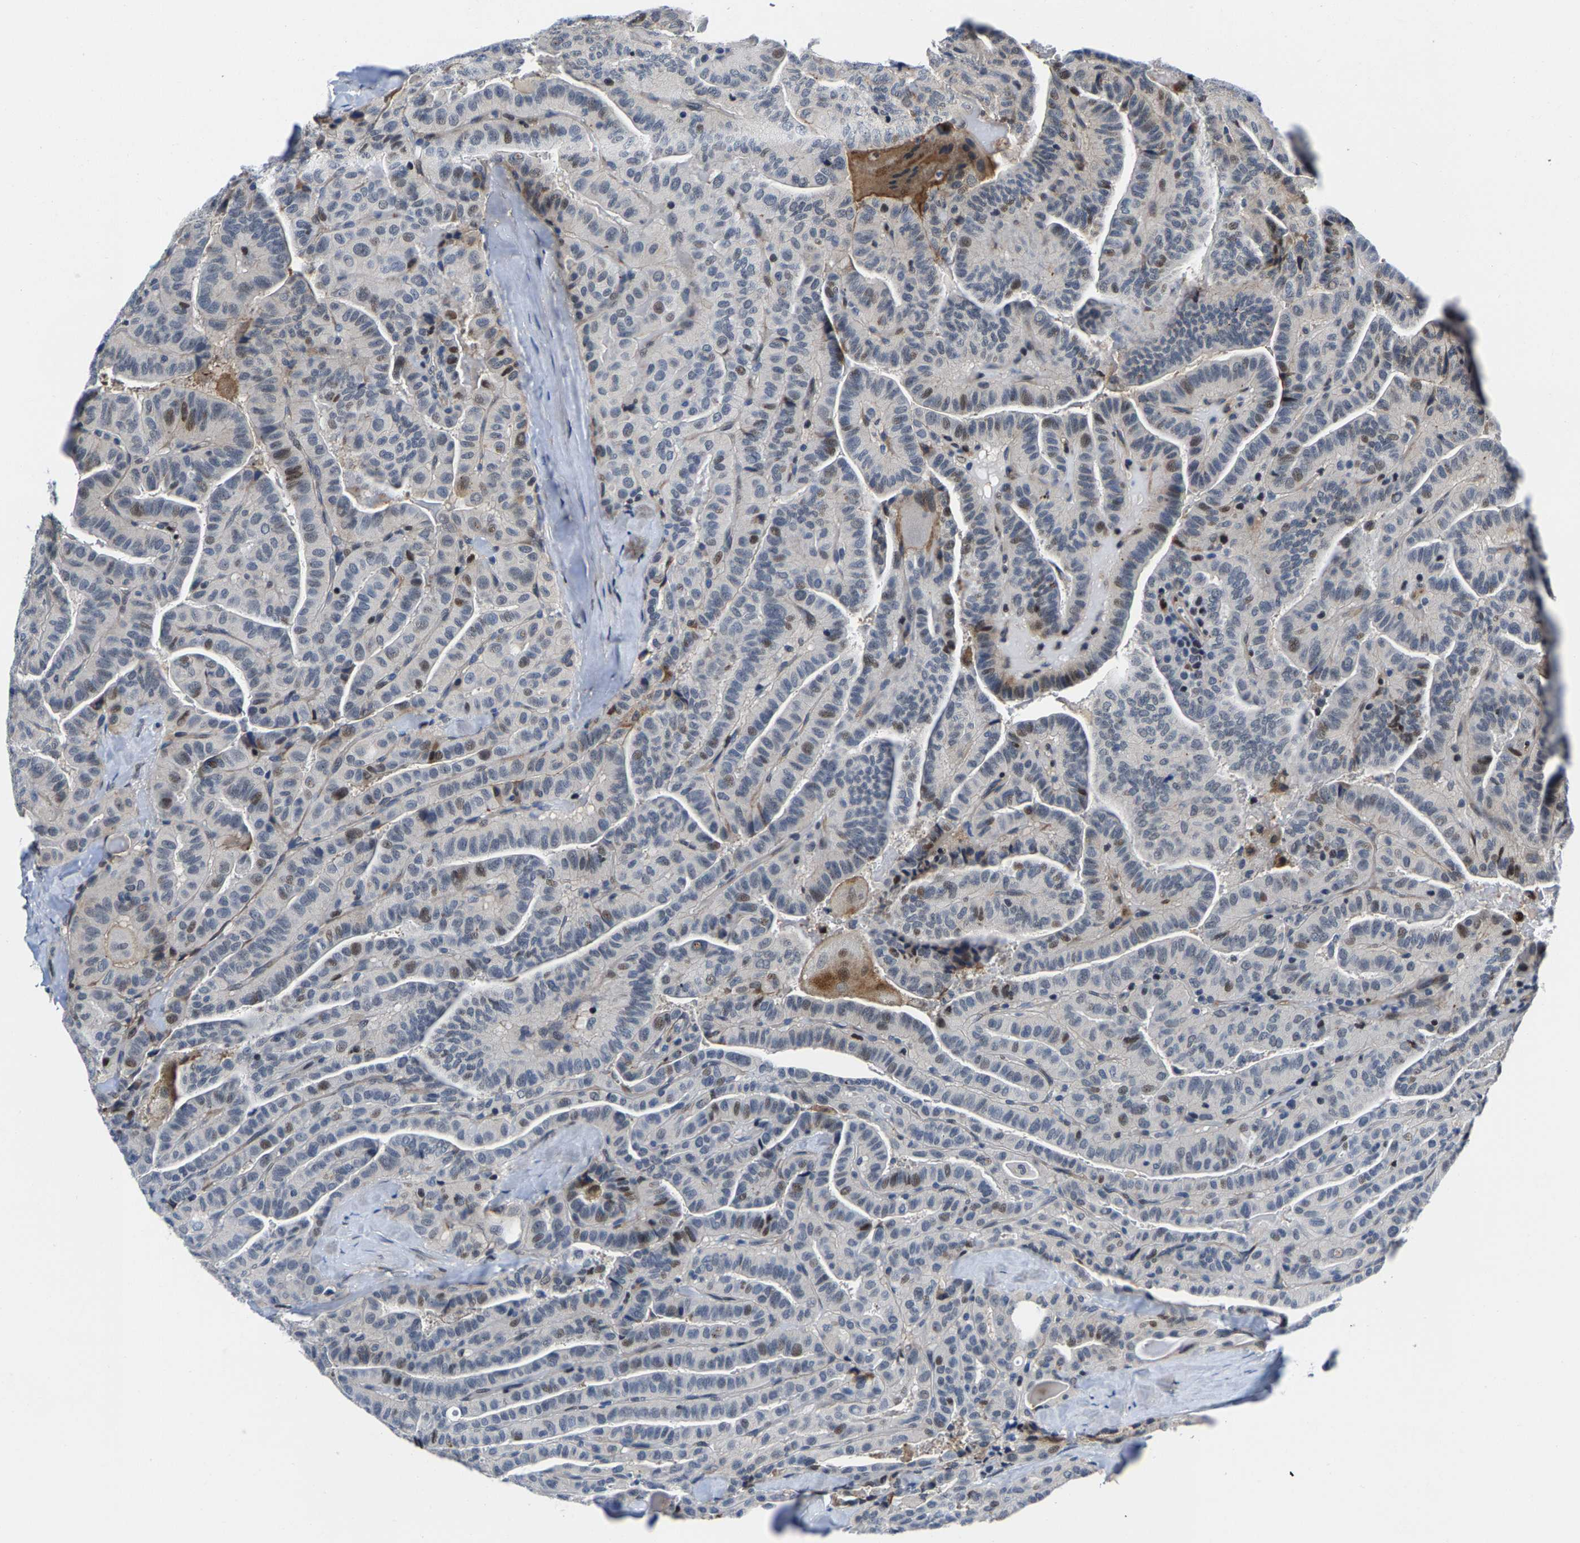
{"staining": {"intensity": "weak", "quantity": "<25%", "location": "nuclear"}, "tissue": "thyroid cancer", "cell_type": "Tumor cells", "image_type": "cancer", "snomed": [{"axis": "morphology", "description": "Papillary adenocarcinoma, NOS"}, {"axis": "topography", "description": "Thyroid gland"}], "caption": "IHC image of papillary adenocarcinoma (thyroid) stained for a protein (brown), which exhibits no expression in tumor cells.", "gene": "GTPBP10", "patient": {"sex": "male", "age": 77}}